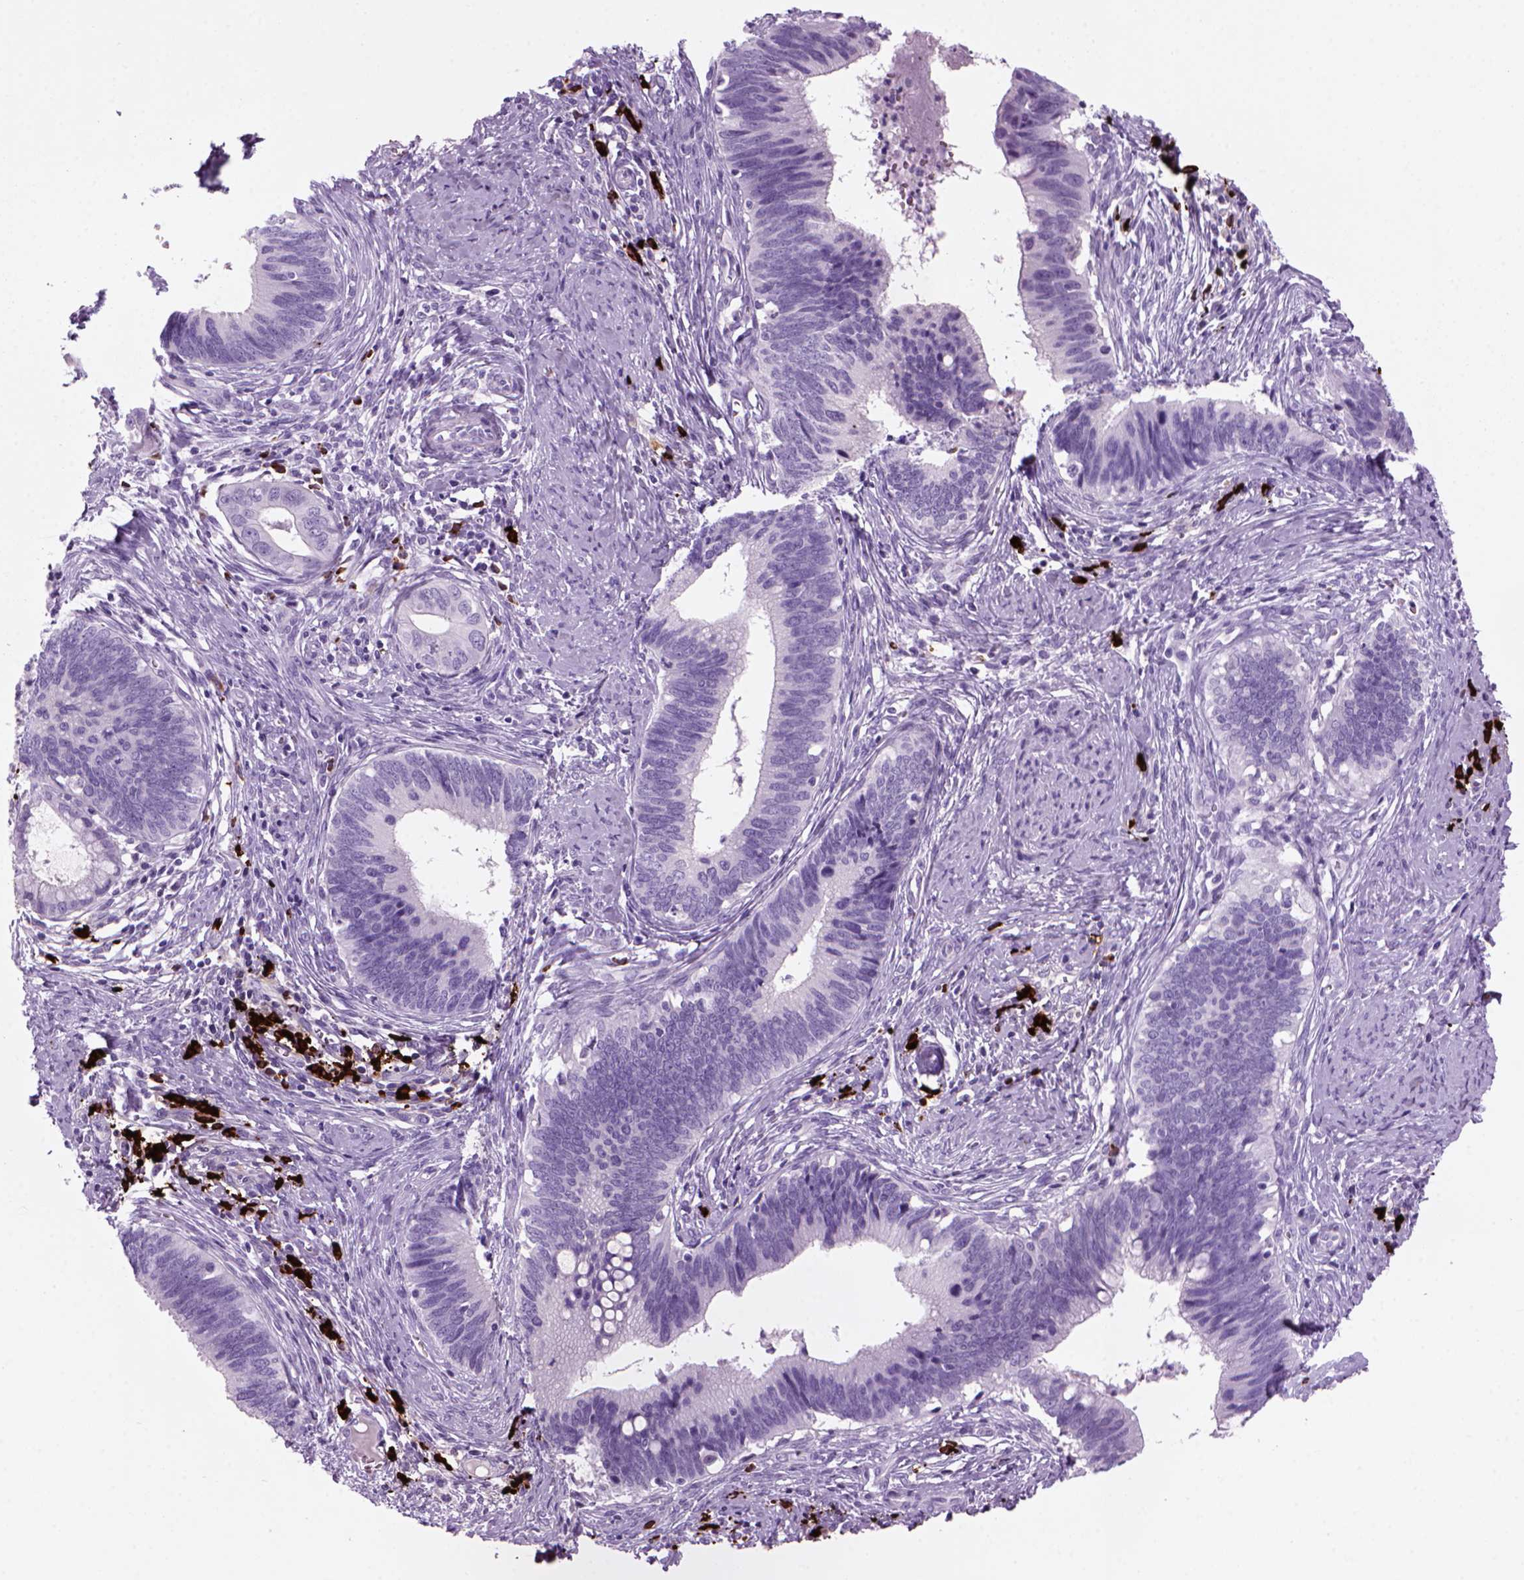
{"staining": {"intensity": "negative", "quantity": "none", "location": "none"}, "tissue": "cervical cancer", "cell_type": "Tumor cells", "image_type": "cancer", "snomed": [{"axis": "morphology", "description": "Adenocarcinoma, NOS"}, {"axis": "topography", "description": "Cervix"}], "caption": "The photomicrograph reveals no significant positivity in tumor cells of cervical cancer. The staining was performed using DAB (3,3'-diaminobenzidine) to visualize the protein expression in brown, while the nuclei were stained in blue with hematoxylin (Magnification: 20x).", "gene": "MZB1", "patient": {"sex": "female", "age": 42}}